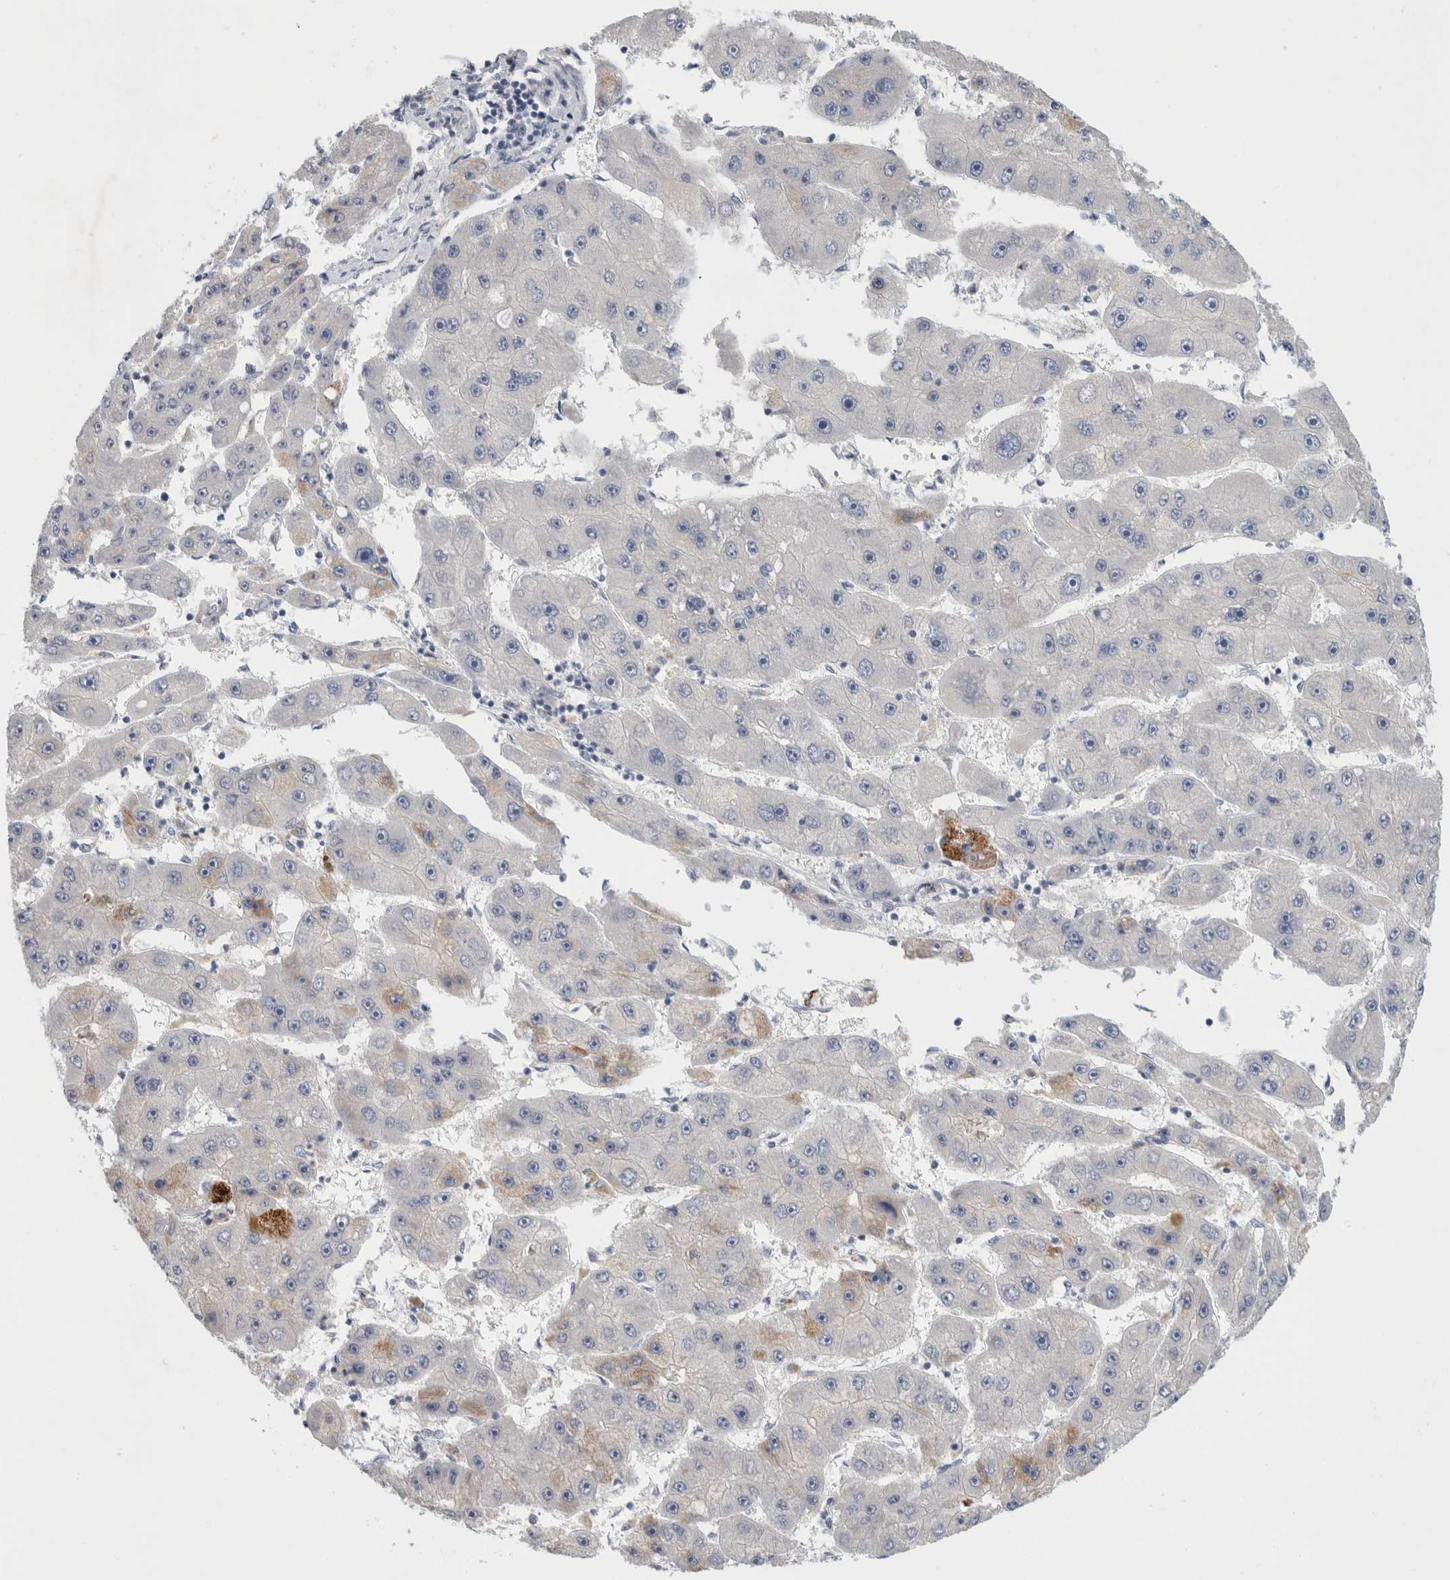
{"staining": {"intensity": "weak", "quantity": "<25%", "location": "cytoplasmic/membranous"}, "tissue": "liver cancer", "cell_type": "Tumor cells", "image_type": "cancer", "snomed": [{"axis": "morphology", "description": "Carcinoma, Hepatocellular, NOS"}, {"axis": "topography", "description": "Liver"}], "caption": "Immunohistochemical staining of human liver hepatocellular carcinoma reveals no significant expression in tumor cells.", "gene": "NIPA1", "patient": {"sex": "female", "age": 61}}